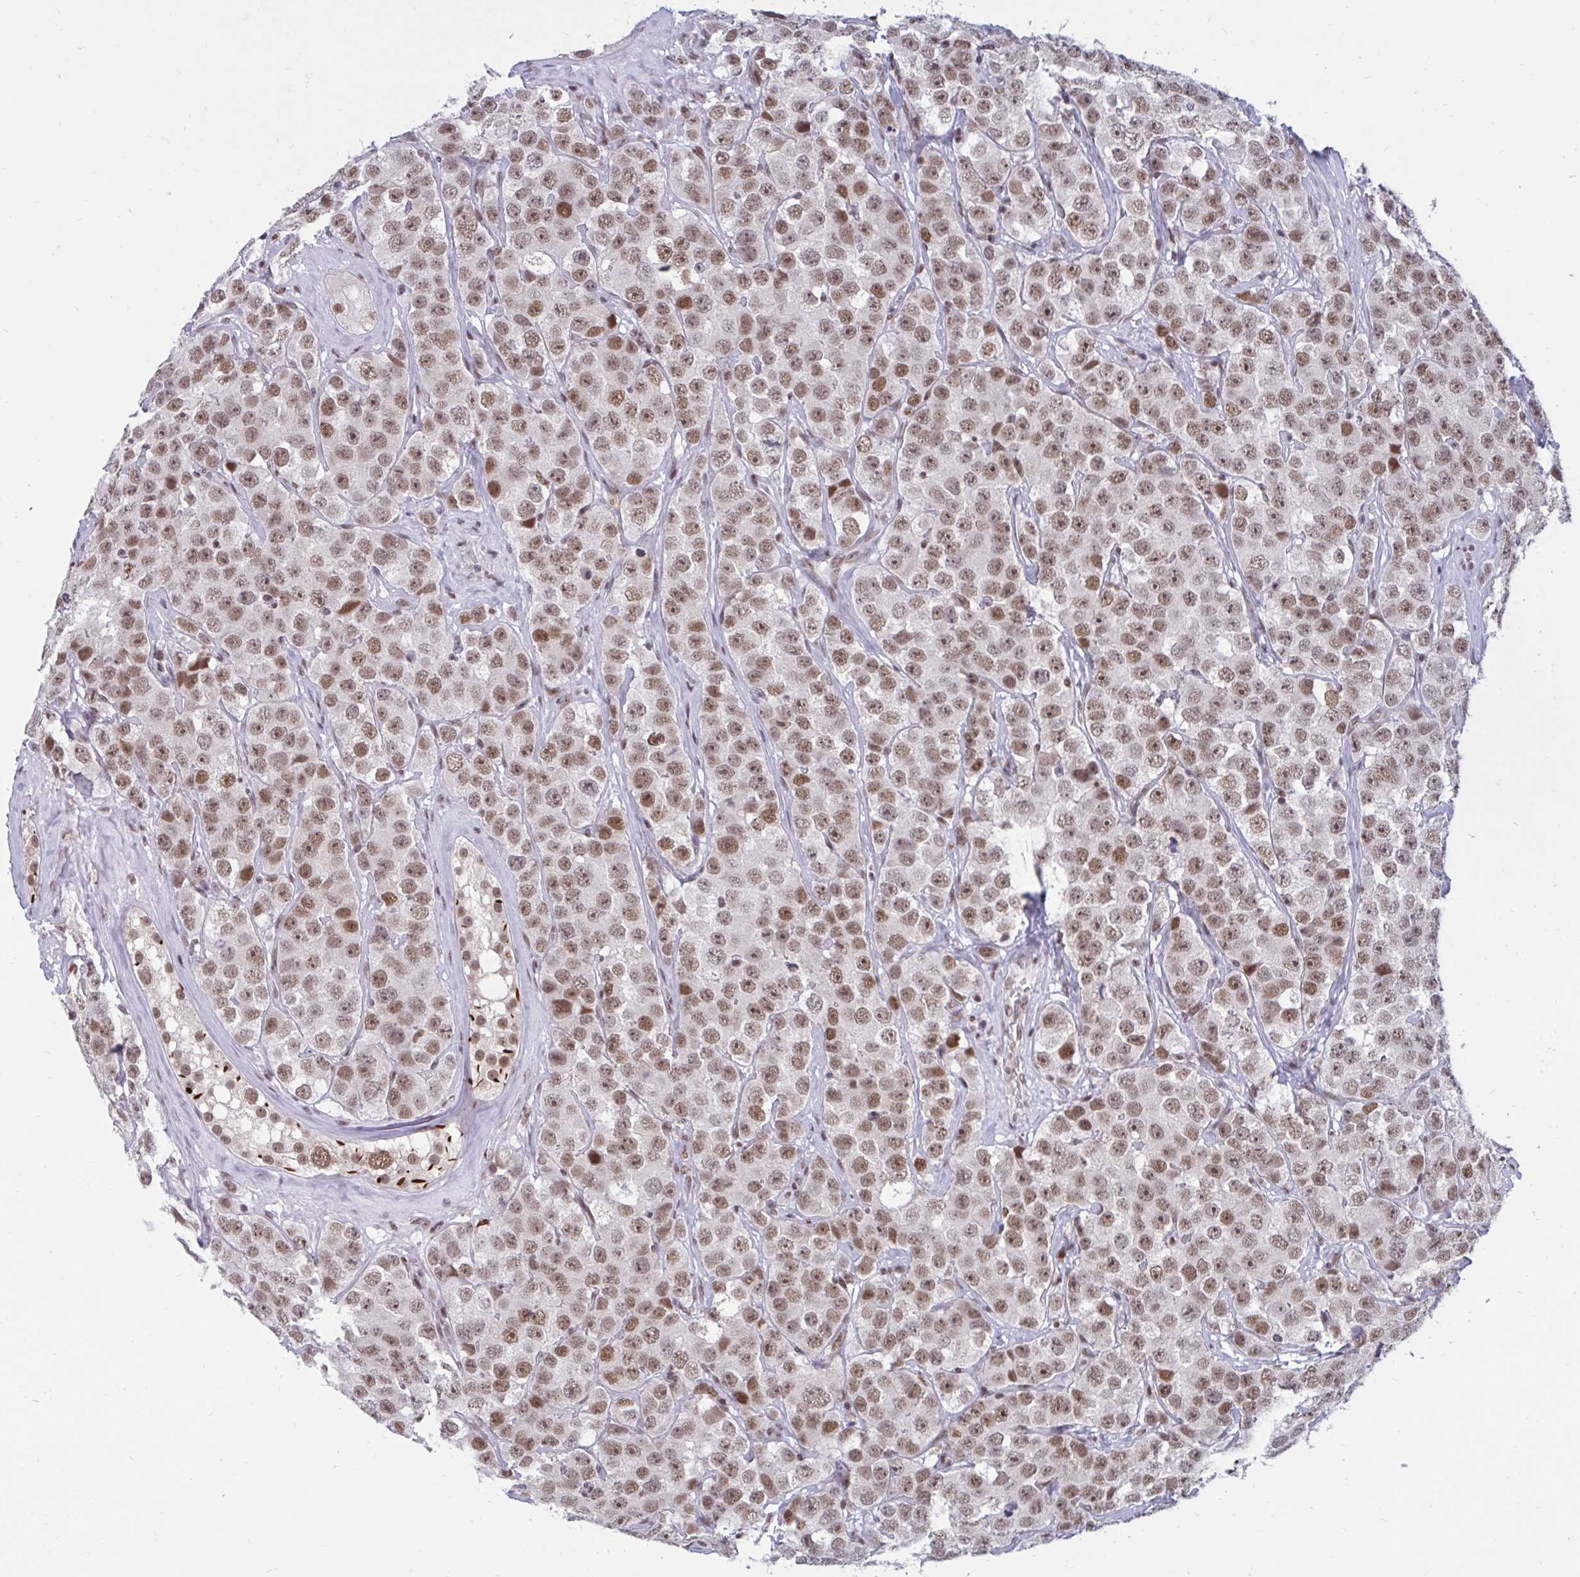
{"staining": {"intensity": "weak", "quantity": ">75%", "location": "nuclear"}, "tissue": "testis cancer", "cell_type": "Tumor cells", "image_type": "cancer", "snomed": [{"axis": "morphology", "description": "Seminoma, NOS"}, {"axis": "topography", "description": "Testis"}], "caption": "Brown immunohistochemical staining in human testis cancer displays weak nuclear positivity in approximately >75% of tumor cells. (Brightfield microscopy of DAB IHC at high magnification).", "gene": "PHF10", "patient": {"sex": "male", "age": 28}}